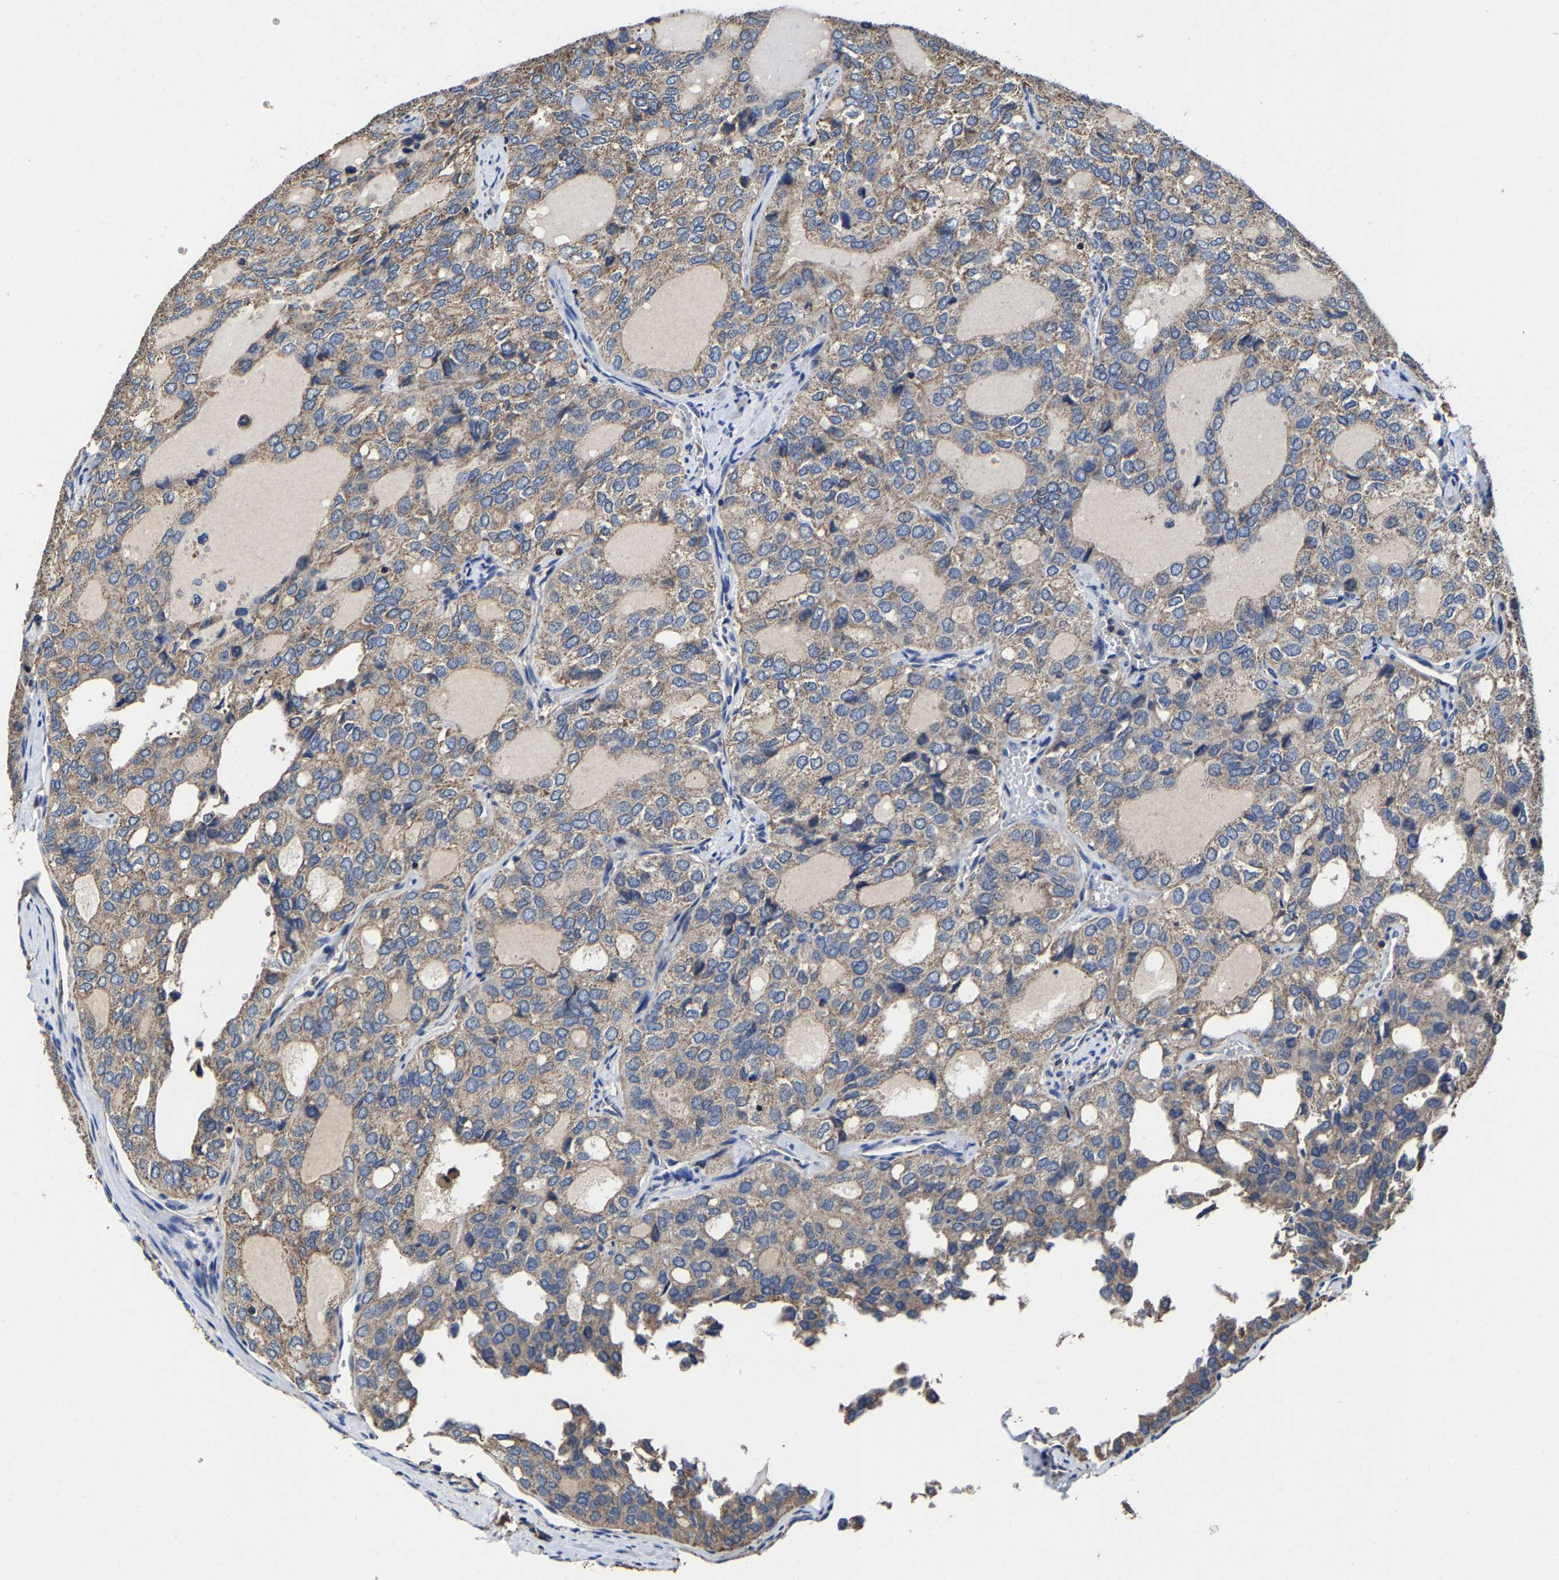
{"staining": {"intensity": "weak", "quantity": ">75%", "location": "cytoplasmic/membranous"}, "tissue": "thyroid cancer", "cell_type": "Tumor cells", "image_type": "cancer", "snomed": [{"axis": "morphology", "description": "Follicular adenoma carcinoma, NOS"}, {"axis": "topography", "description": "Thyroid gland"}], "caption": "Immunohistochemical staining of thyroid follicular adenoma carcinoma shows weak cytoplasmic/membranous protein positivity in about >75% of tumor cells. The staining was performed using DAB (3,3'-diaminobenzidine), with brown indicating positive protein expression. Nuclei are stained blue with hematoxylin.", "gene": "ZCCHC7", "patient": {"sex": "male", "age": 75}}